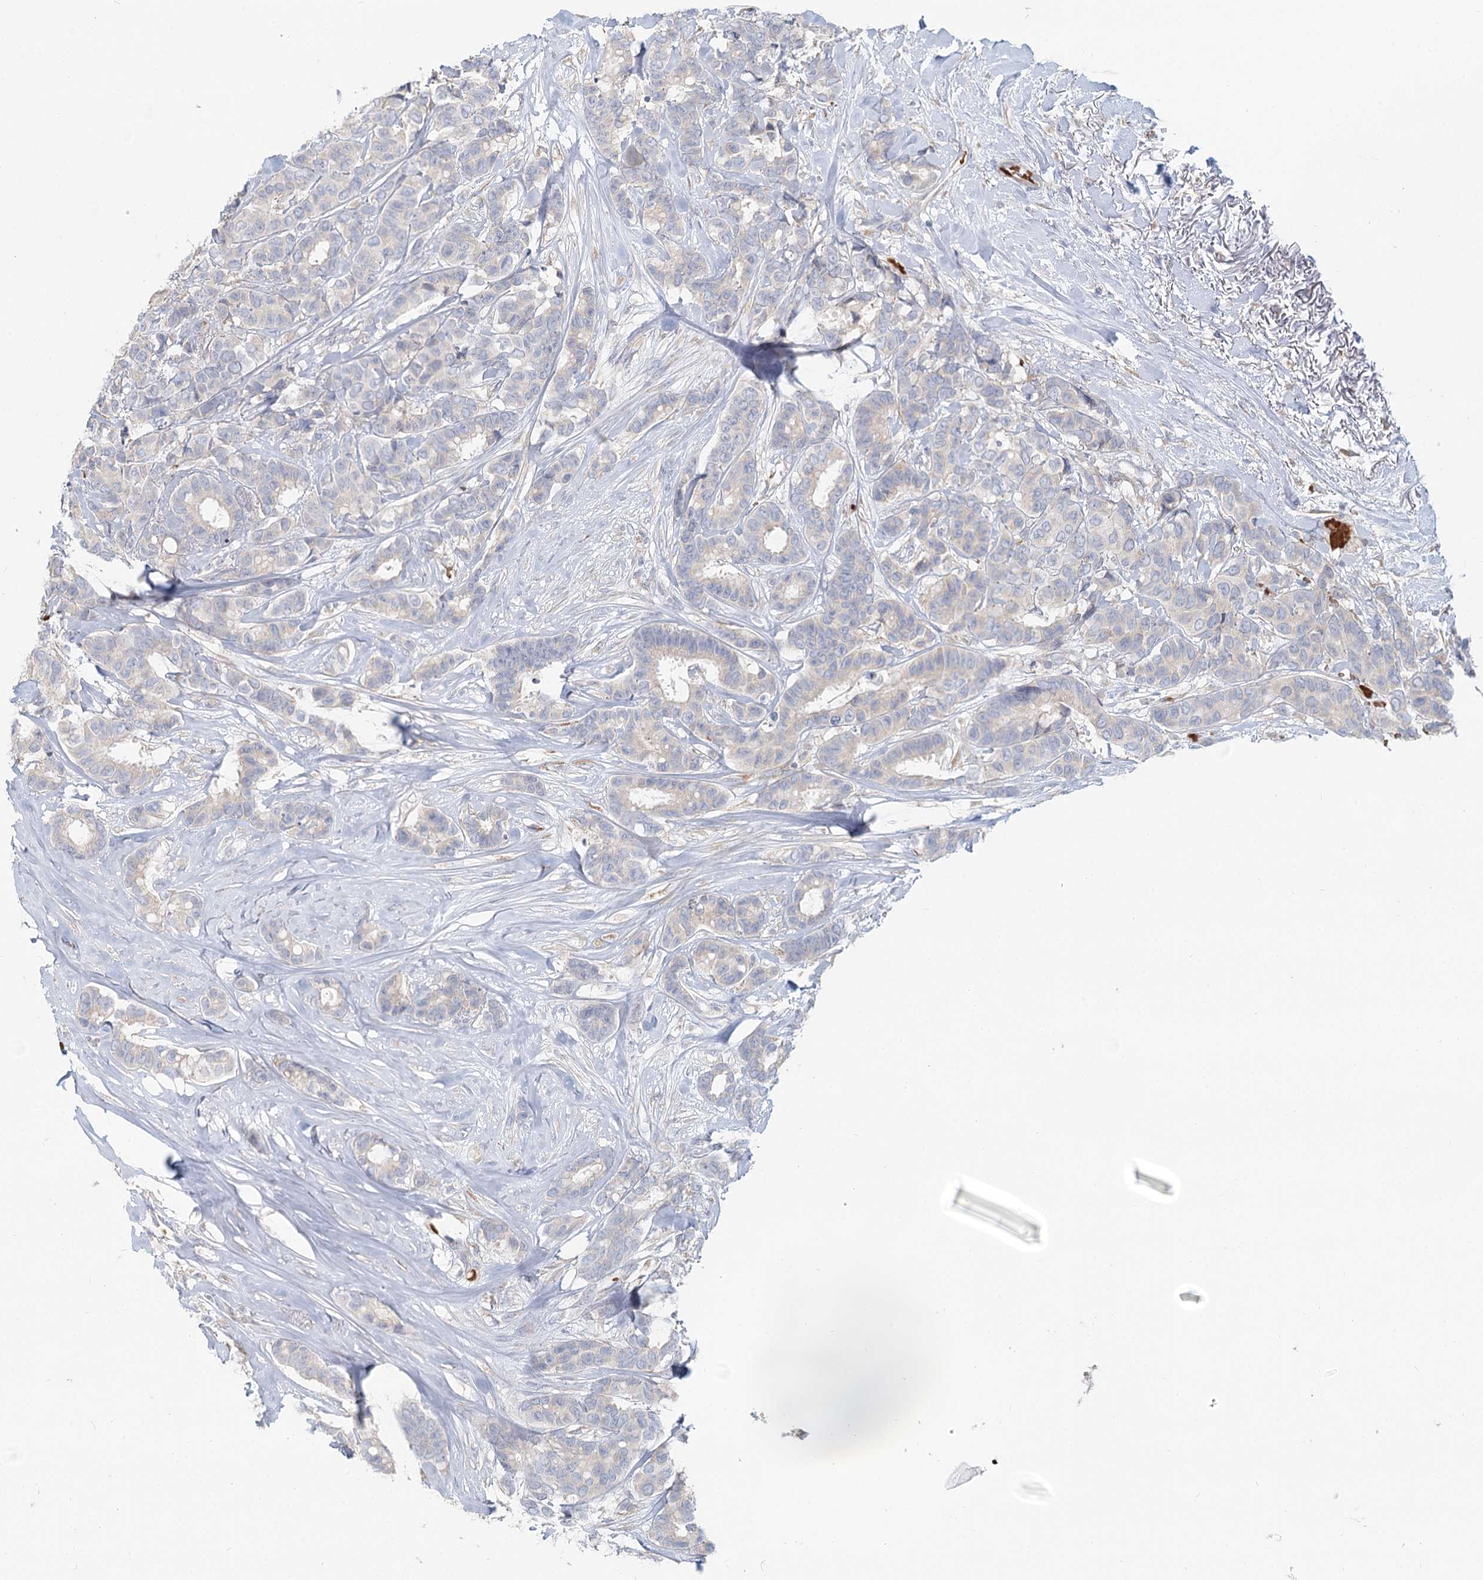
{"staining": {"intensity": "negative", "quantity": "none", "location": "none"}, "tissue": "breast cancer", "cell_type": "Tumor cells", "image_type": "cancer", "snomed": [{"axis": "morphology", "description": "Duct carcinoma"}, {"axis": "topography", "description": "Breast"}], "caption": "DAB (3,3'-diaminobenzidine) immunohistochemical staining of human invasive ductal carcinoma (breast) reveals no significant expression in tumor cells.", "gene": "ANKRD16", "patient": {"sex": "female", "age": 87}}